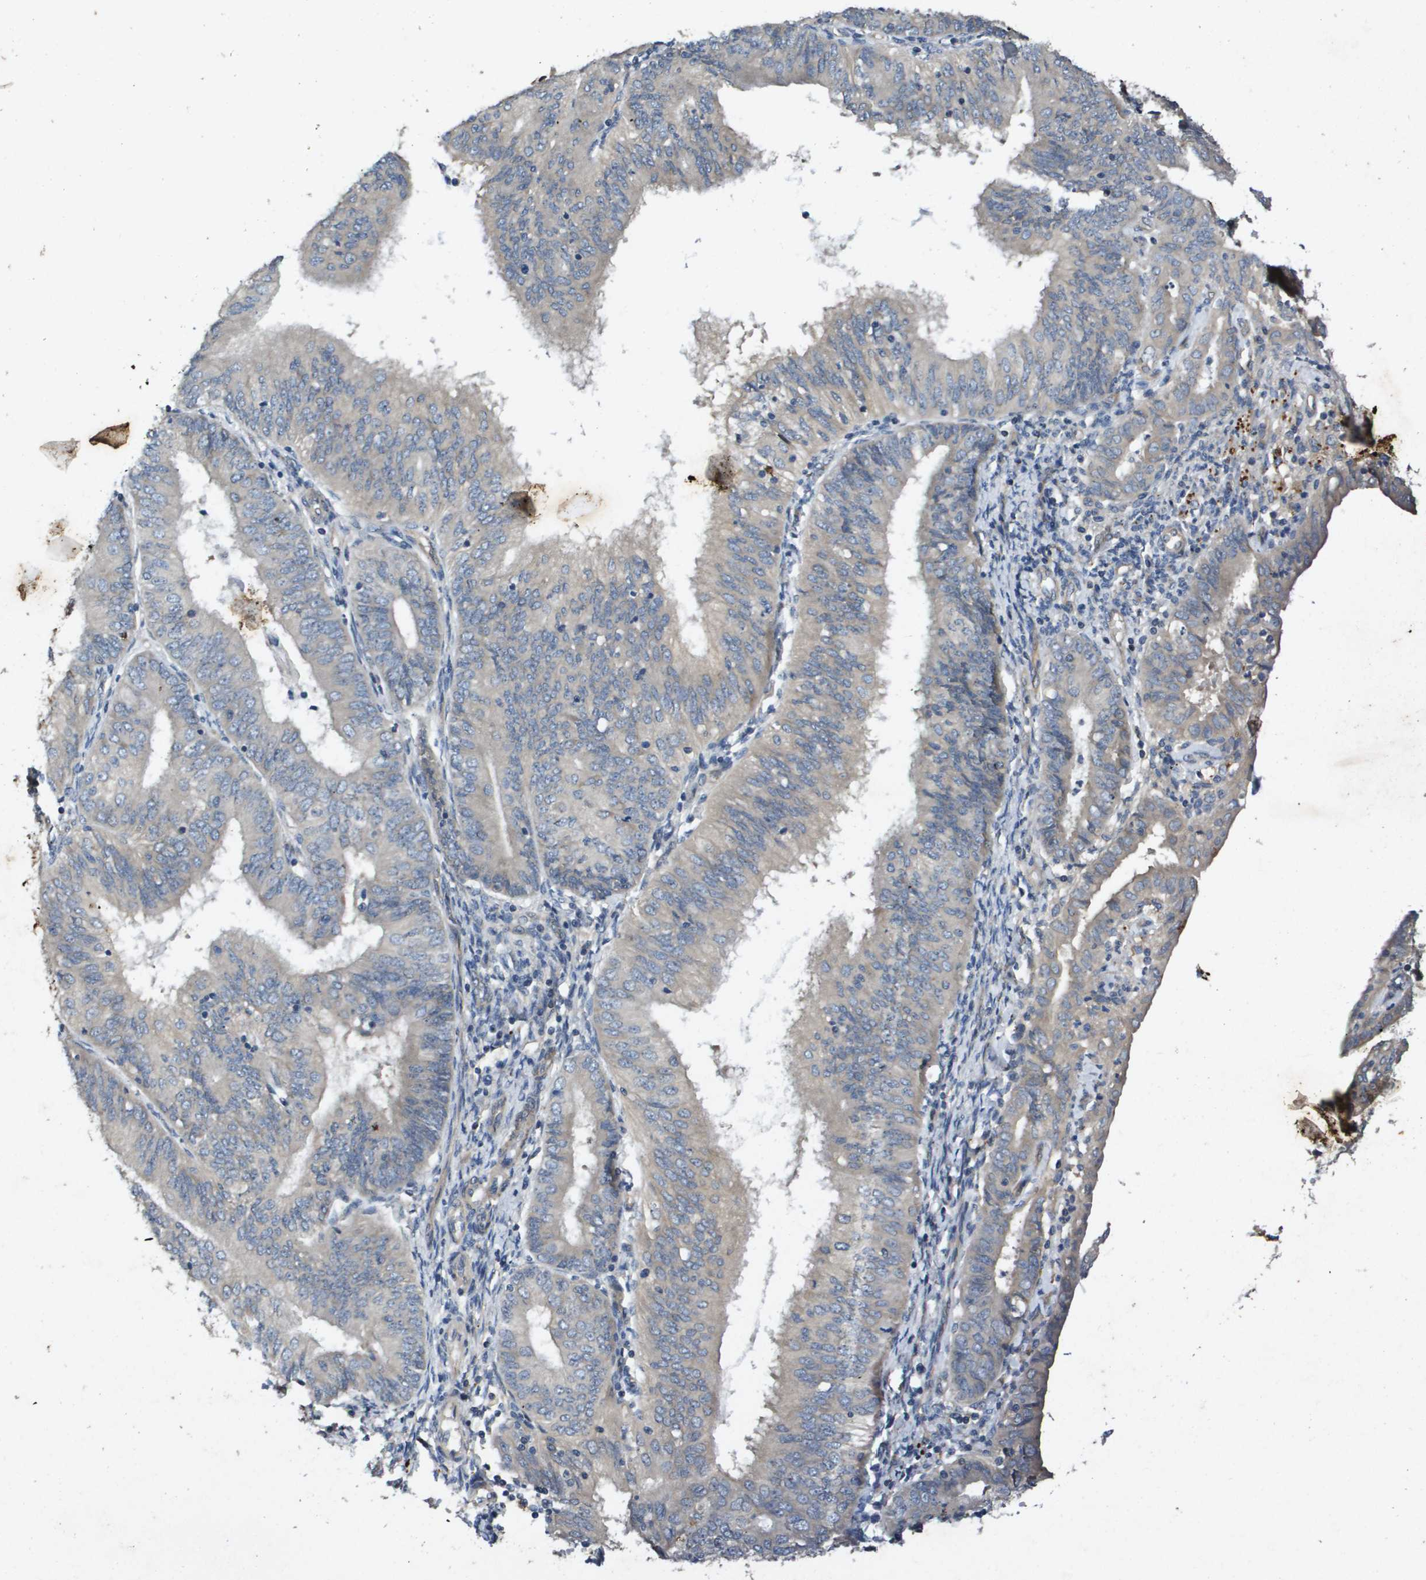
{"staining": {"intensity": "negative", "quantity": "none", "location": "none"}, "tissue": "endometrial cancer", "cell_type": "Tumor cells", "image_type": "cancer", "snomed": [{"axis": "morphology", "description": "Adenocarcinoma, NOS"}, {"axis": "topography", "description": "Endometrium"}], "caption": "Endometrial adenocarcinoma was stained to show a protein in brown. There is no significant positivity in tumor cells. Brightfield microscopy of IHC stained with DAB (brown) and hematoxylin (blue), captured at high magnification.", "gene": "PGAP3", "patient": {"sex": "female", "age": 58}}